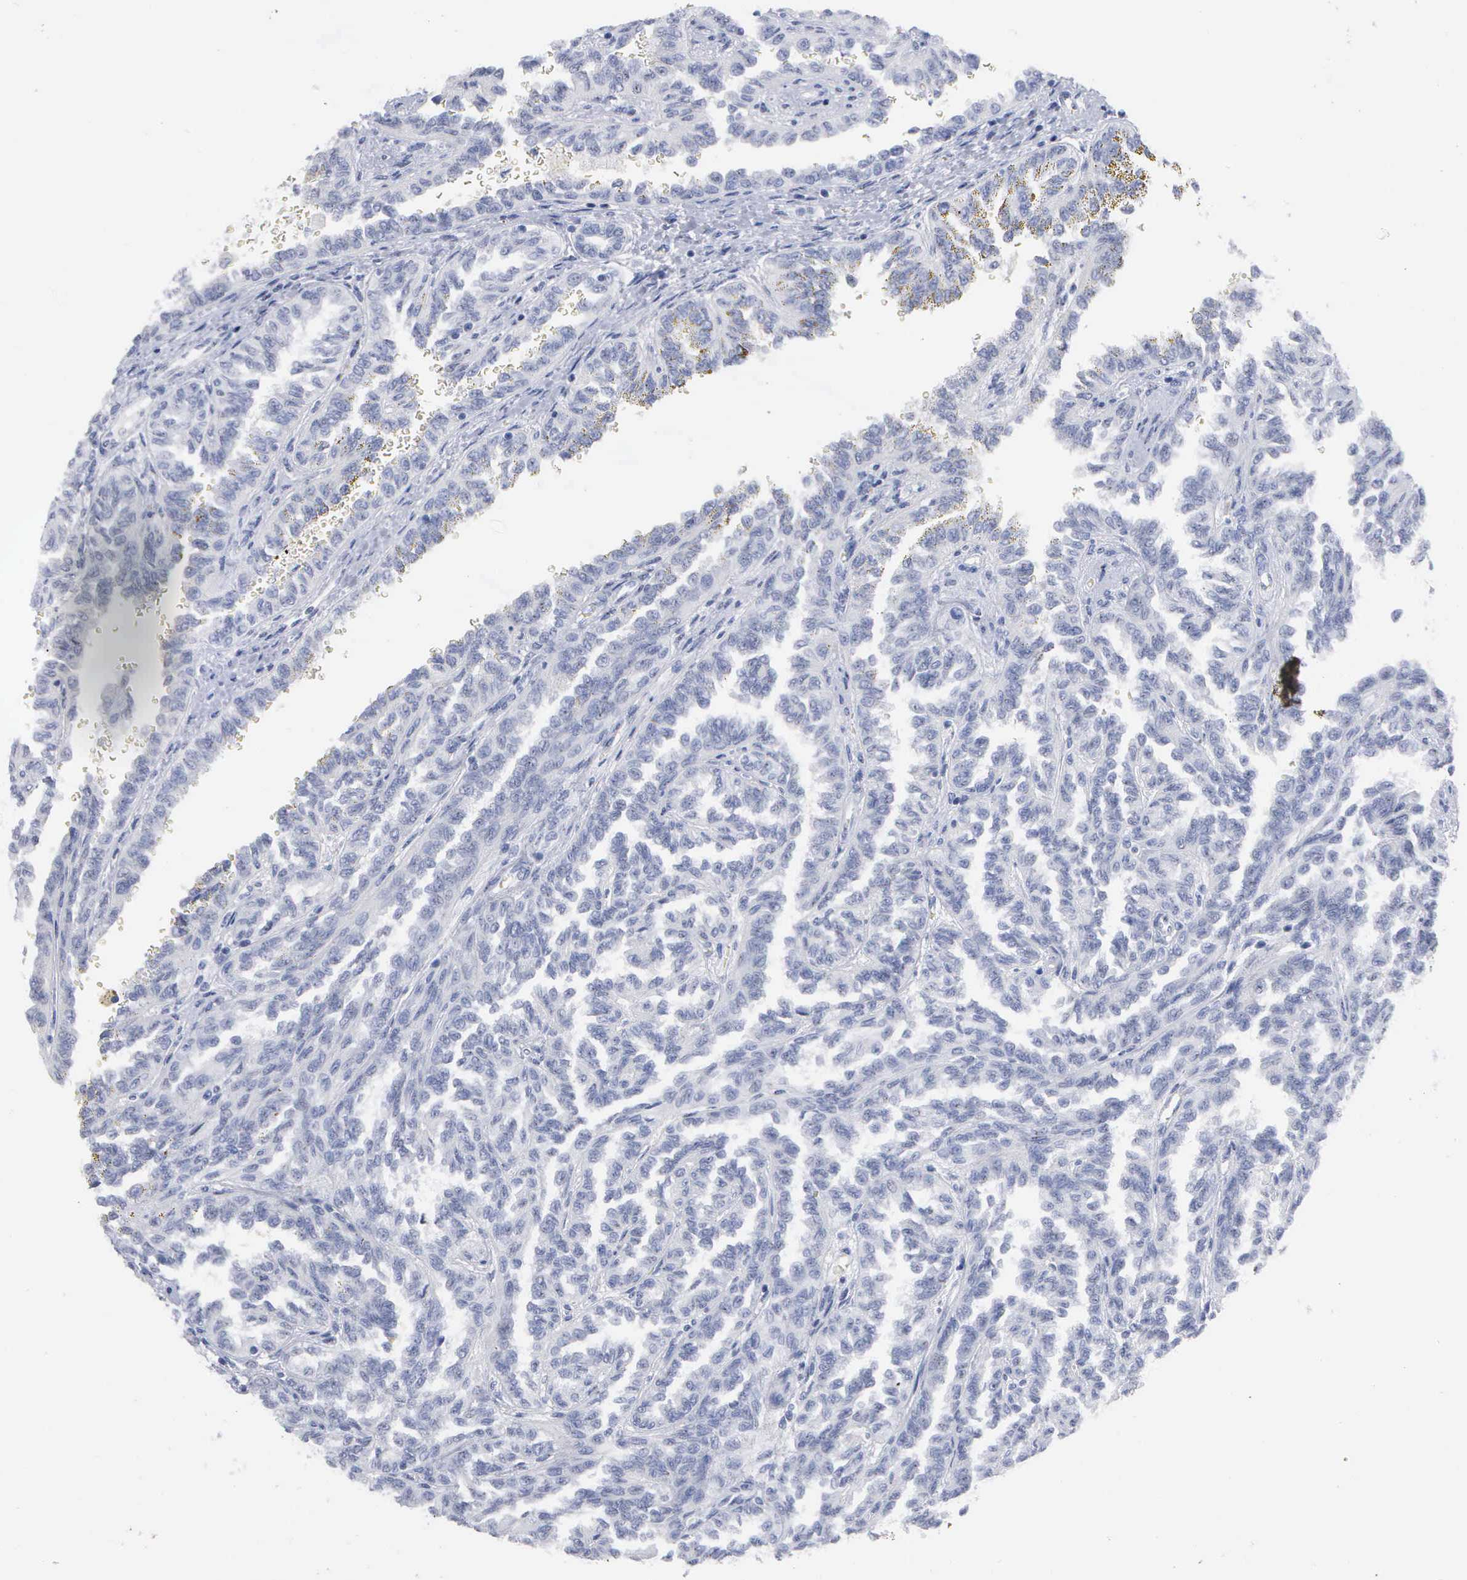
{"staining": {"intensity": "negative", "quantity": "none", "location": "none"}, "tissue": "renal cancer", "cell_type": "Tumor cells", "image_type": "cancer", "snomed": [{"axis": "morphology", "description": "Inflammation, NOS"}, {"axis": "morphology", "description": "Adenocarcinoma, NOS"}, {"axis": "topography", "description": "Kidney"}], "caption": "This is an immunohistochemistry (IHC) image of adenocarcinoma (renal). There is no expression in tumor cells.", "gene": "ASPHD2", "patient": {"sex": "male", "age": 68}}